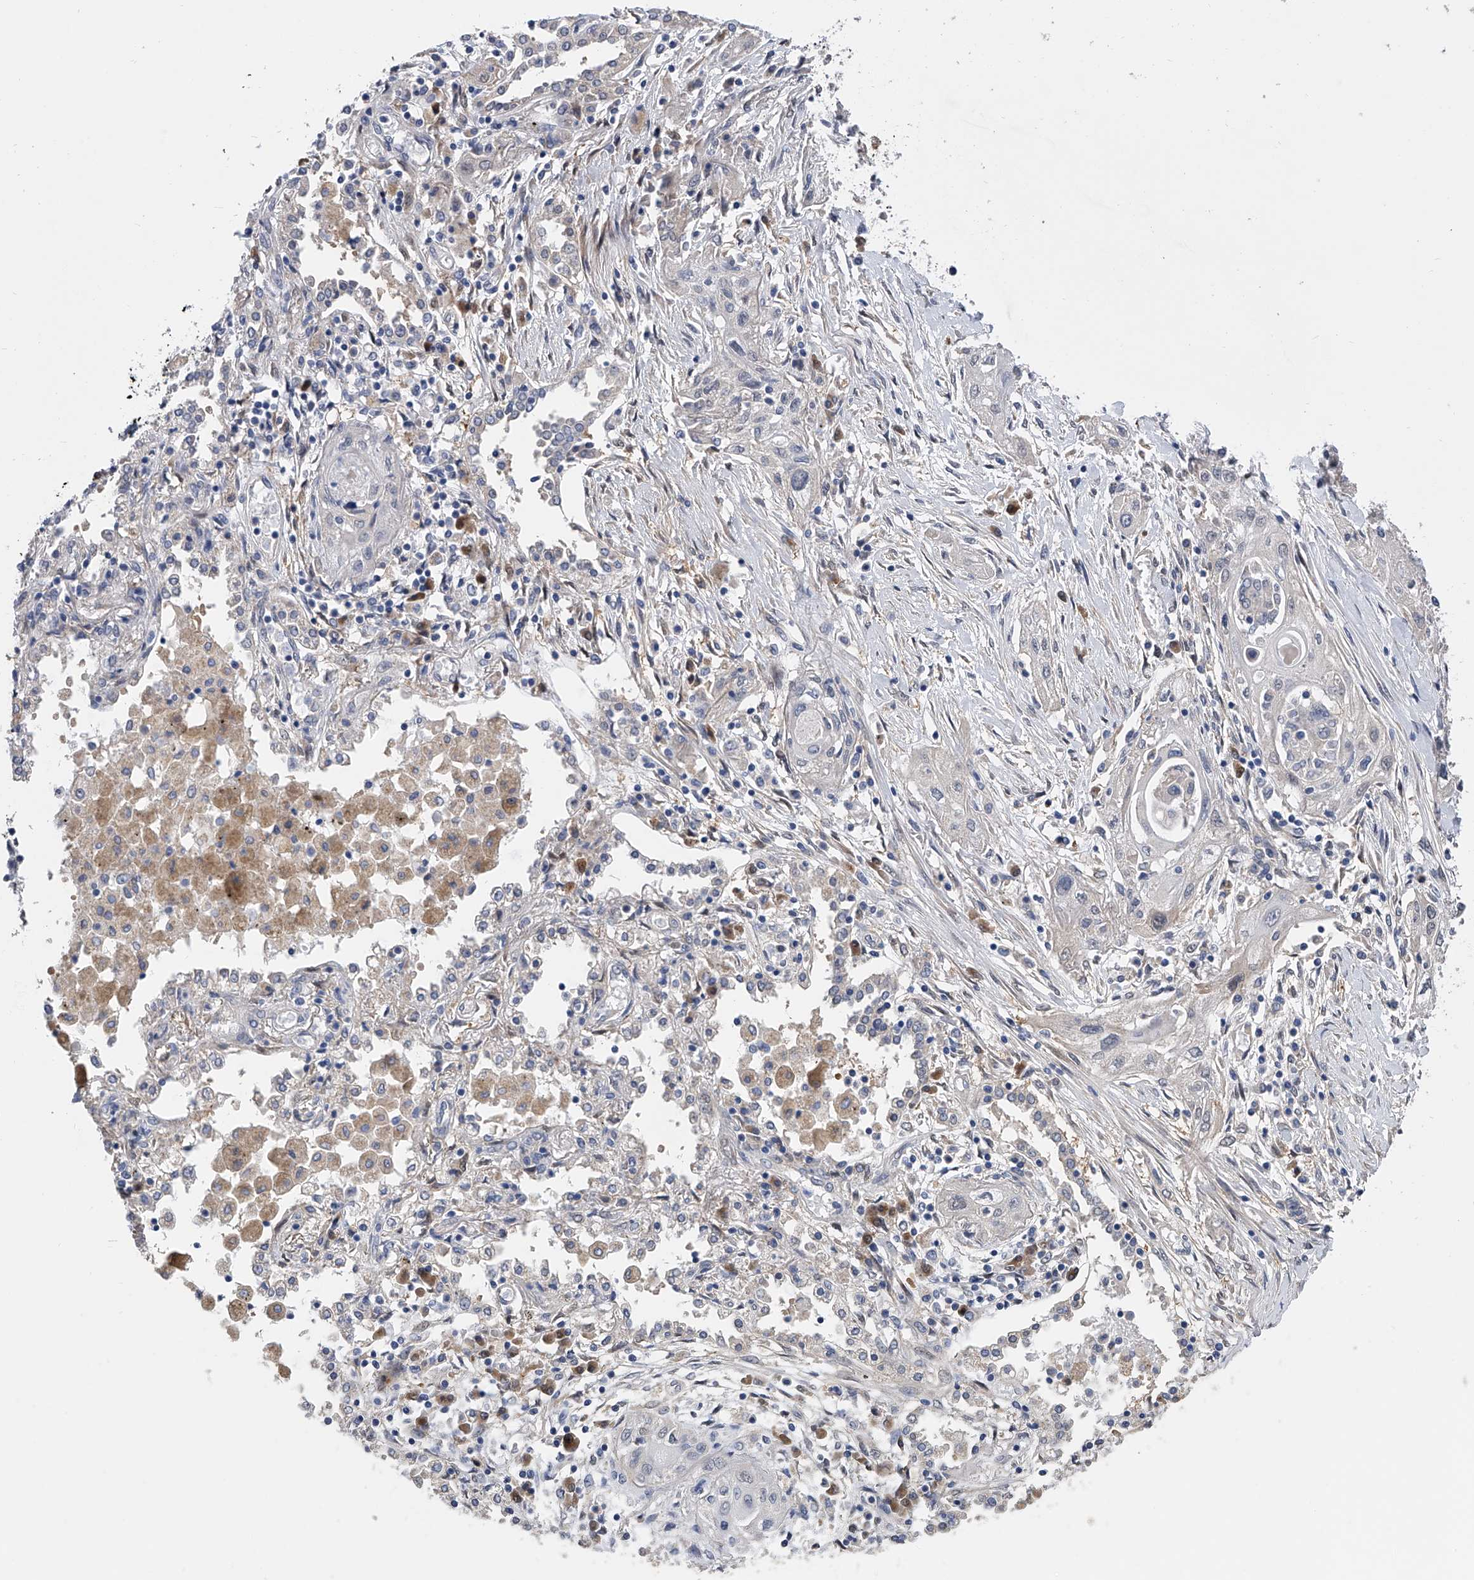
{"staining": {"intensity": "negative", "quantity": "none", "location": "none"}, "tissue": "lung cancer", "cell_type": "Tumor cells", "image_type": "cancer", "snomed": [{"axis": "morphology", "description": "Squamous cell carcinoma, NOS"}, {"axis": "topography", "description": "Lung"}], "caption": "This histopathology image is of lung squamous cell carcinoma stained with IHC to label a protein in brown with the nuclei are counter-stained blue. There is no positivity in tumor cells.", "gene": "PGM3", "patient": {"sex": "female", "age": 47}}